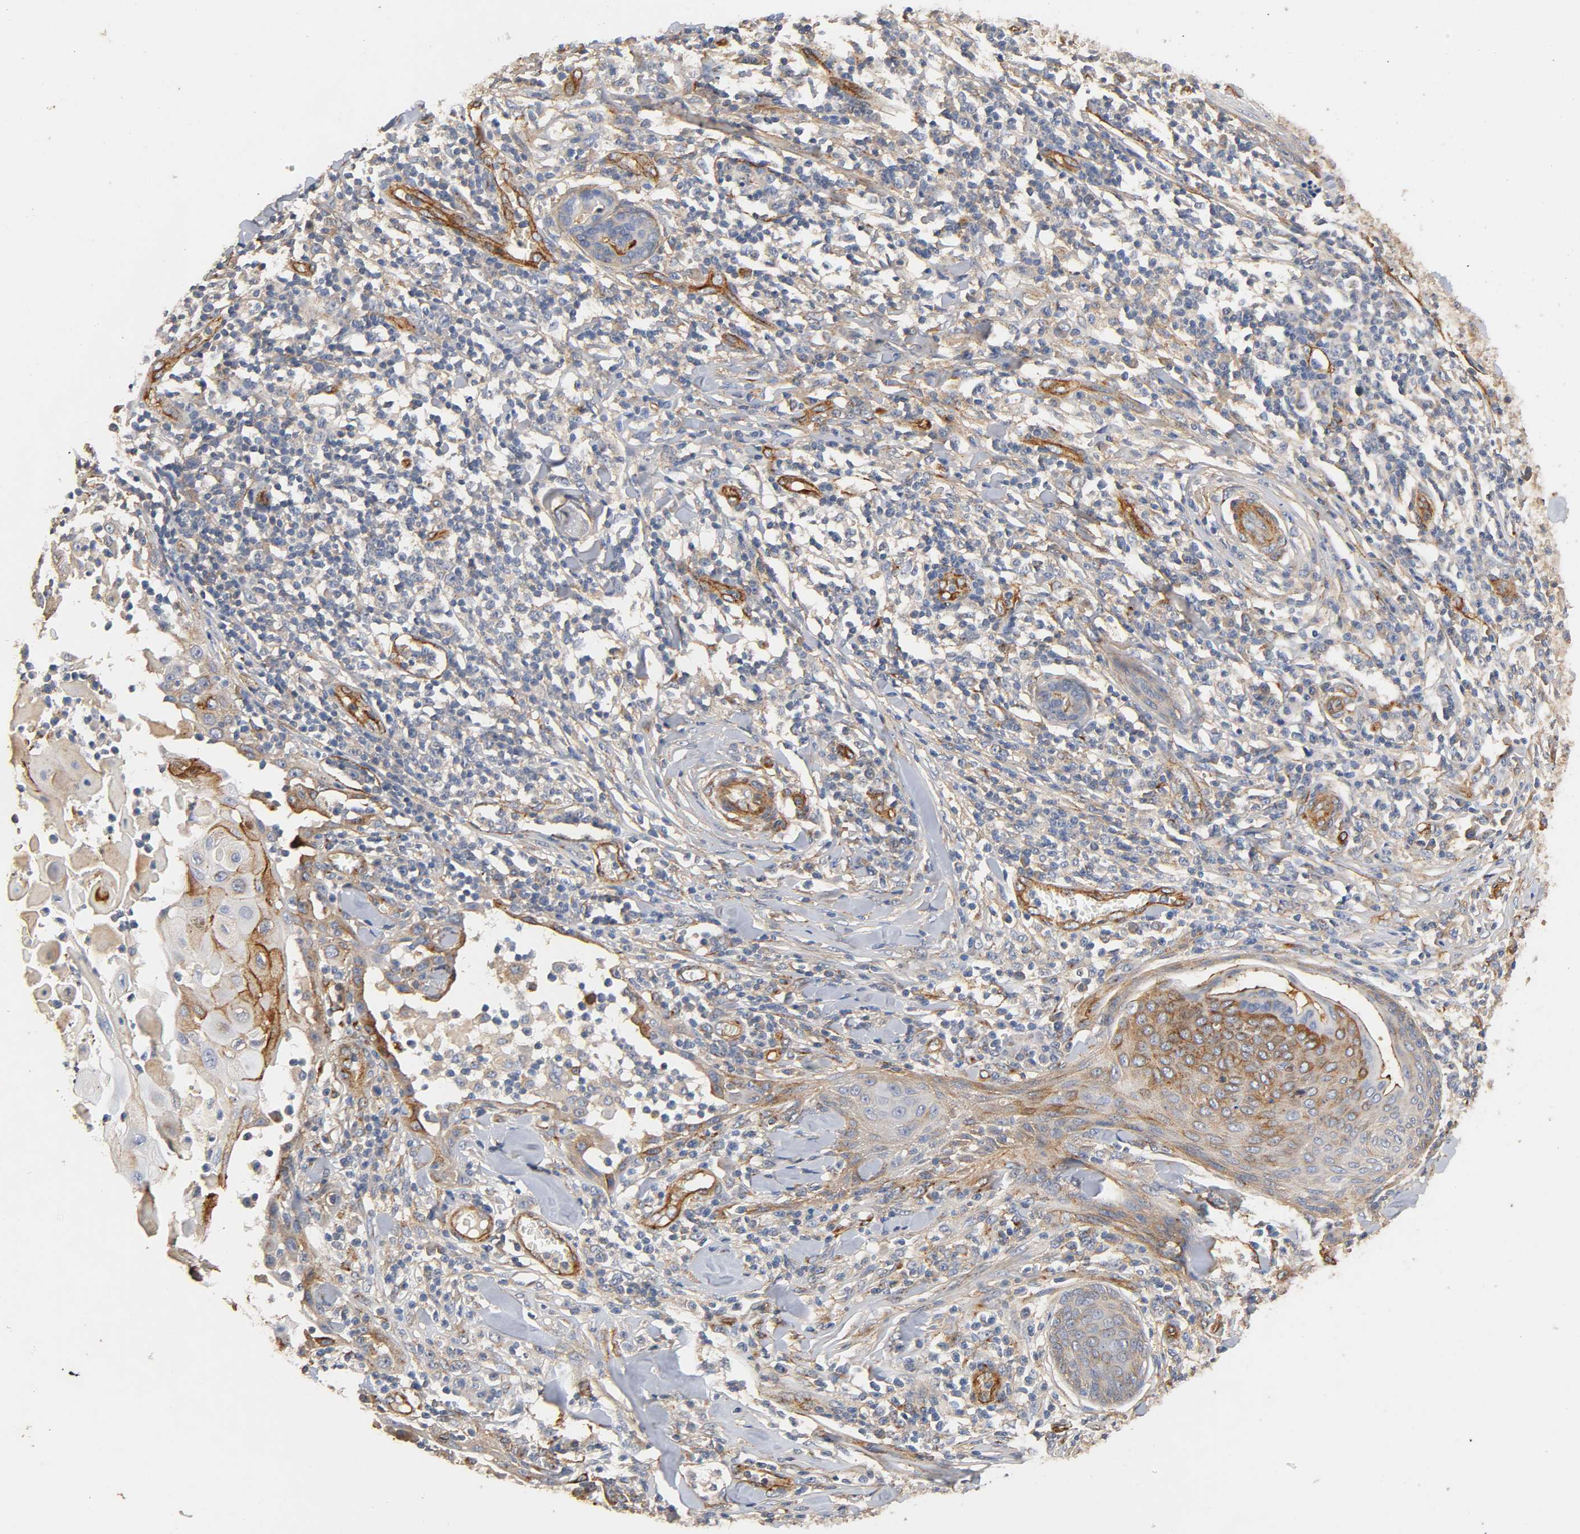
{"staining": {"intensity": "strong", "quantity": "25%-75%", "location": "cytoplasmic/membranous"}, "tissue": "skin cancer", "cell_type": "Tumor cells", "image_type": "cancer", "snomed": [{"axis": "morphology", "description": "Squamous cell carcinoma, NOS"}, {"axis": "topography", "description": "Skin"}], "caption": "This is an image of immunohistochemistry staining of skin cancer (squamous cell carcinoma), which shows strong expression in the cytoplasmic/membranous of tumor cells.", "gene": "IFITM3", "patient": {"sex": "male", "age": 24}}